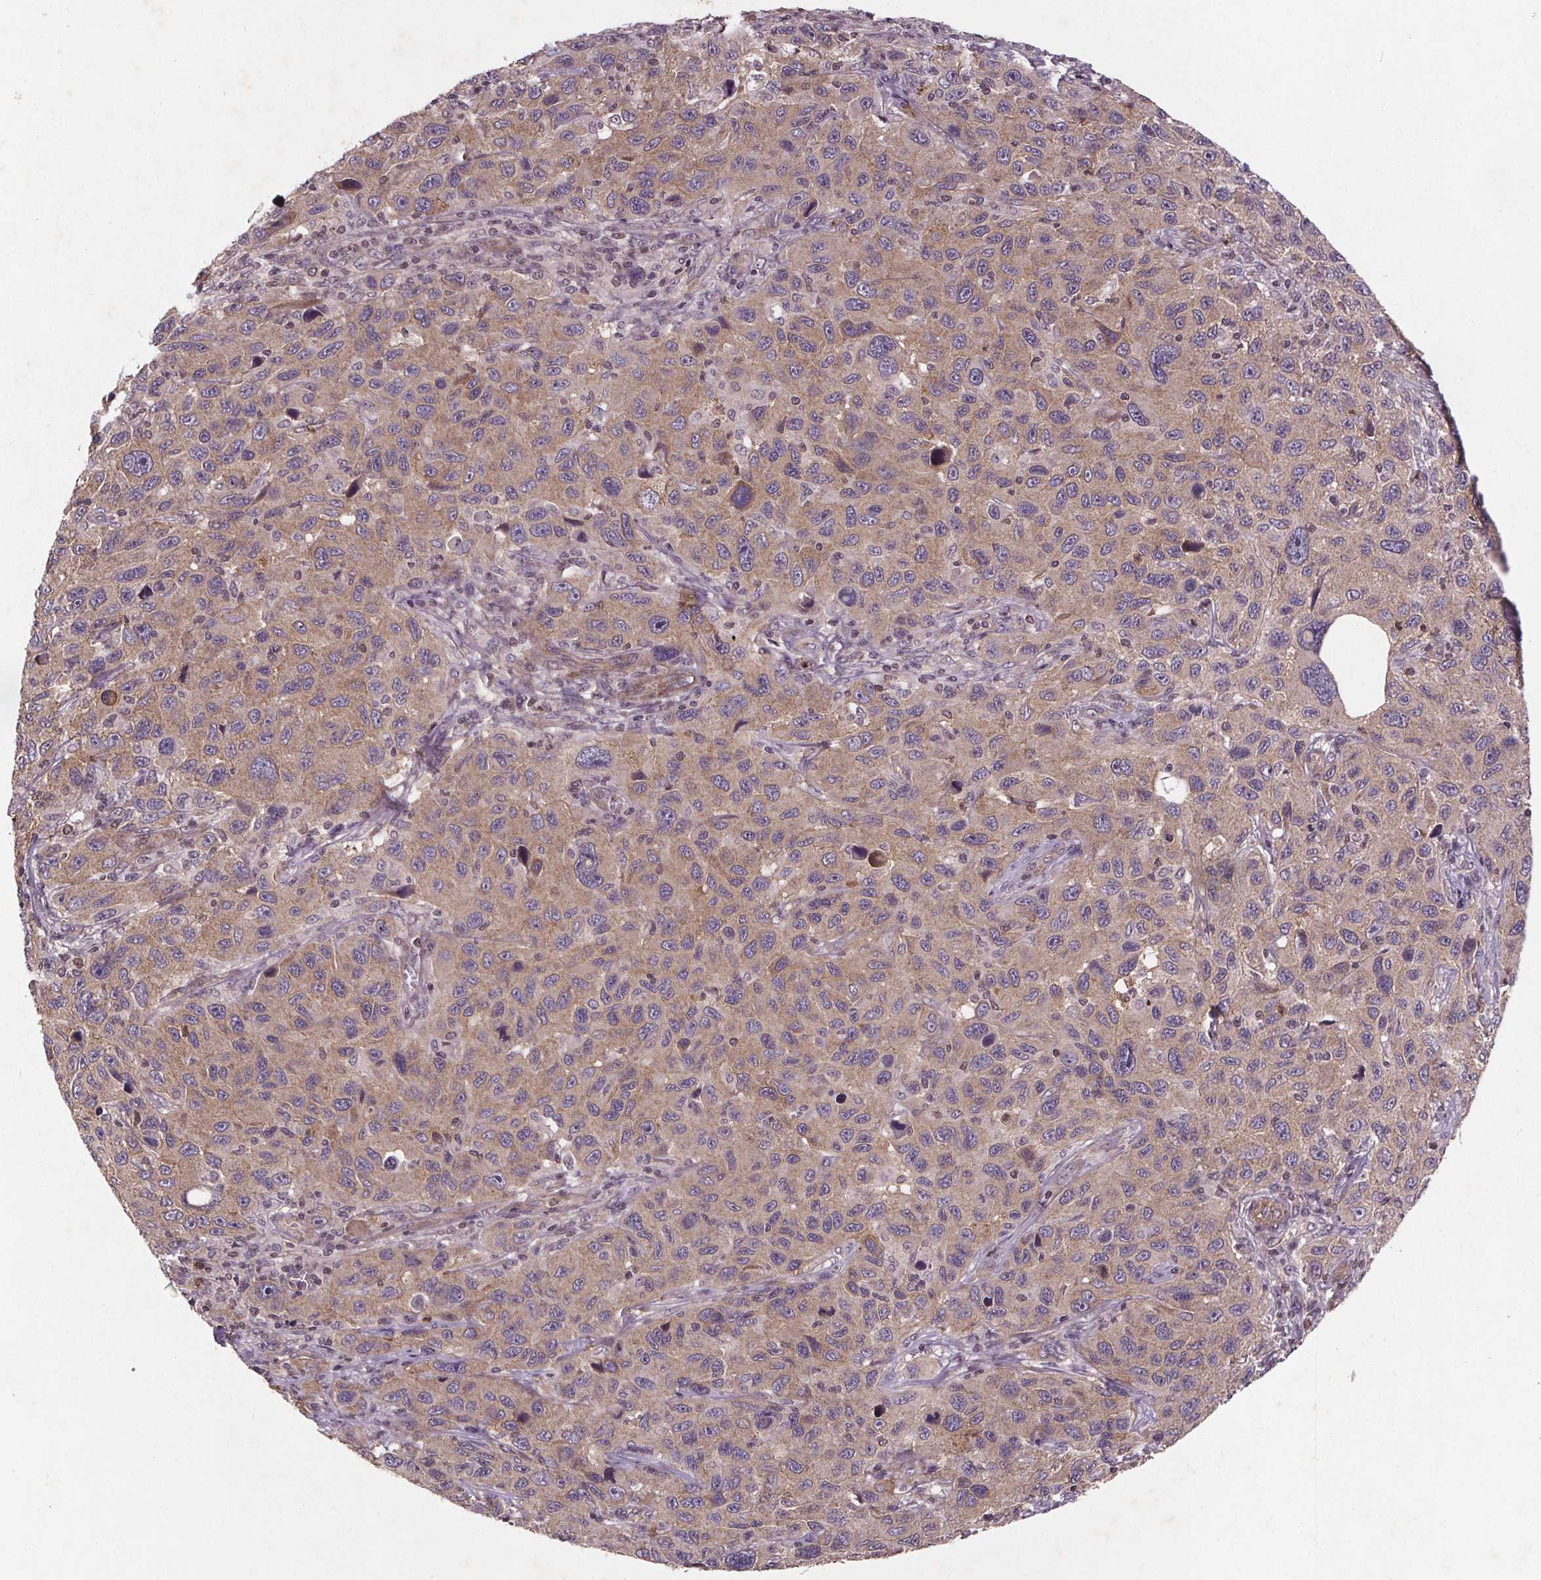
{"staining": {"intensity": "weak", "quantity": "25%-75%", "location": "cytoplasmic/membranous"}, "tissue": "melanoma", "cell_type": "Tumor cells", "image_type": "cancer", "snomed": [{"axis": "morphology", "description": "Malignant melanoma, NOS"}, {"axis": "topography", "description": "Skin"}], "caption": "Immunohistochemistry (IHC) image of malignant melanoma stained for a protein (brown), which reveals low levels of weak cytoplasmic/membranous expression in about 25%-75% of tumor cells.", "gene": "STRN3", "patient": {"sex": "male", "age": 53}}